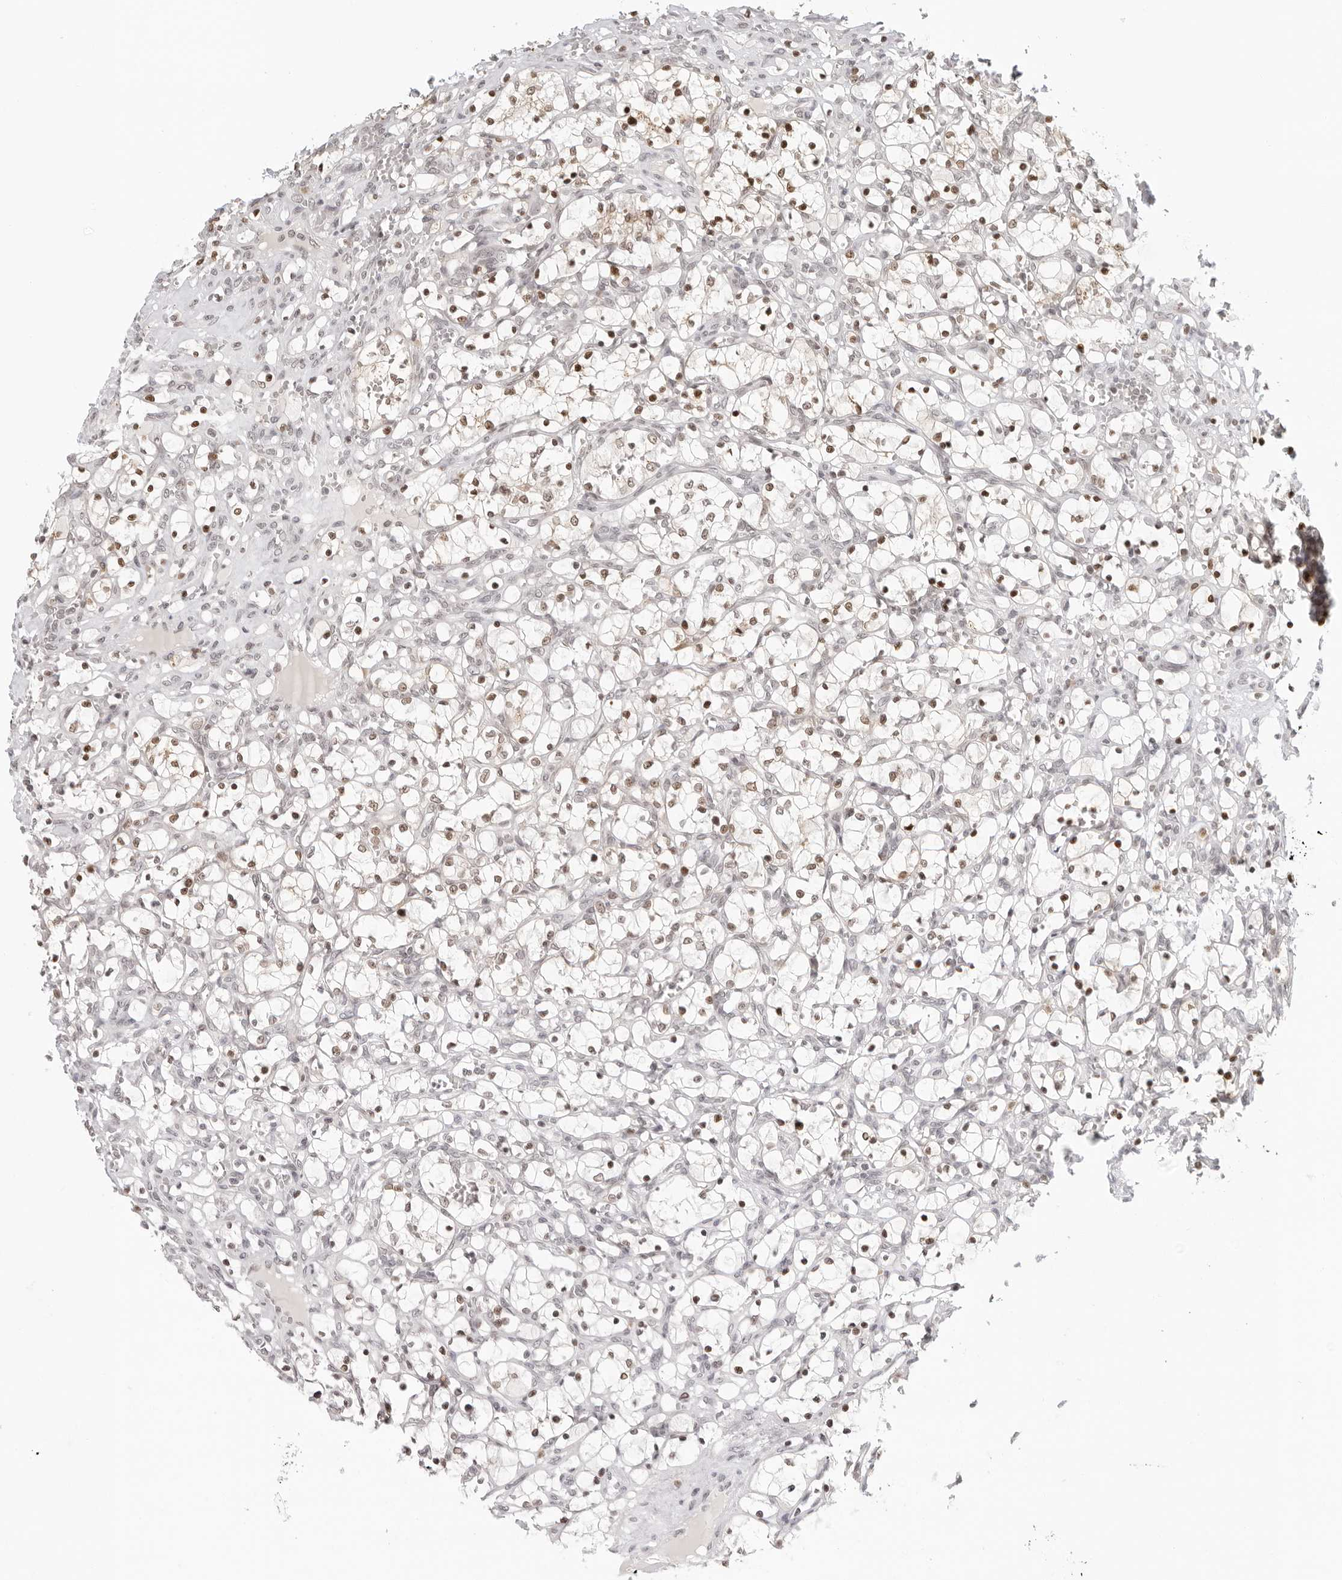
{"staining": {"intensity": "moderate", "quantity": "25%-75%", "location": "nuclear"}, "tissue": "renal cancer", "cell_type": "Tumor cells", "image_type": "cancer", "snomed": [{"axis": "morphology", "description": "Adenocarcinoma, NOS"}, {"axis": "topography", "description": "Kidney"}], "caption": "IHC micrograph of human renal cancer stained for a protein (brown), which reveals medium levels of moderate nuclear expression in about 25%-75% of tumor cells.", "gene": "MSH6", "patient": {"sex": "female", "age": 69}}